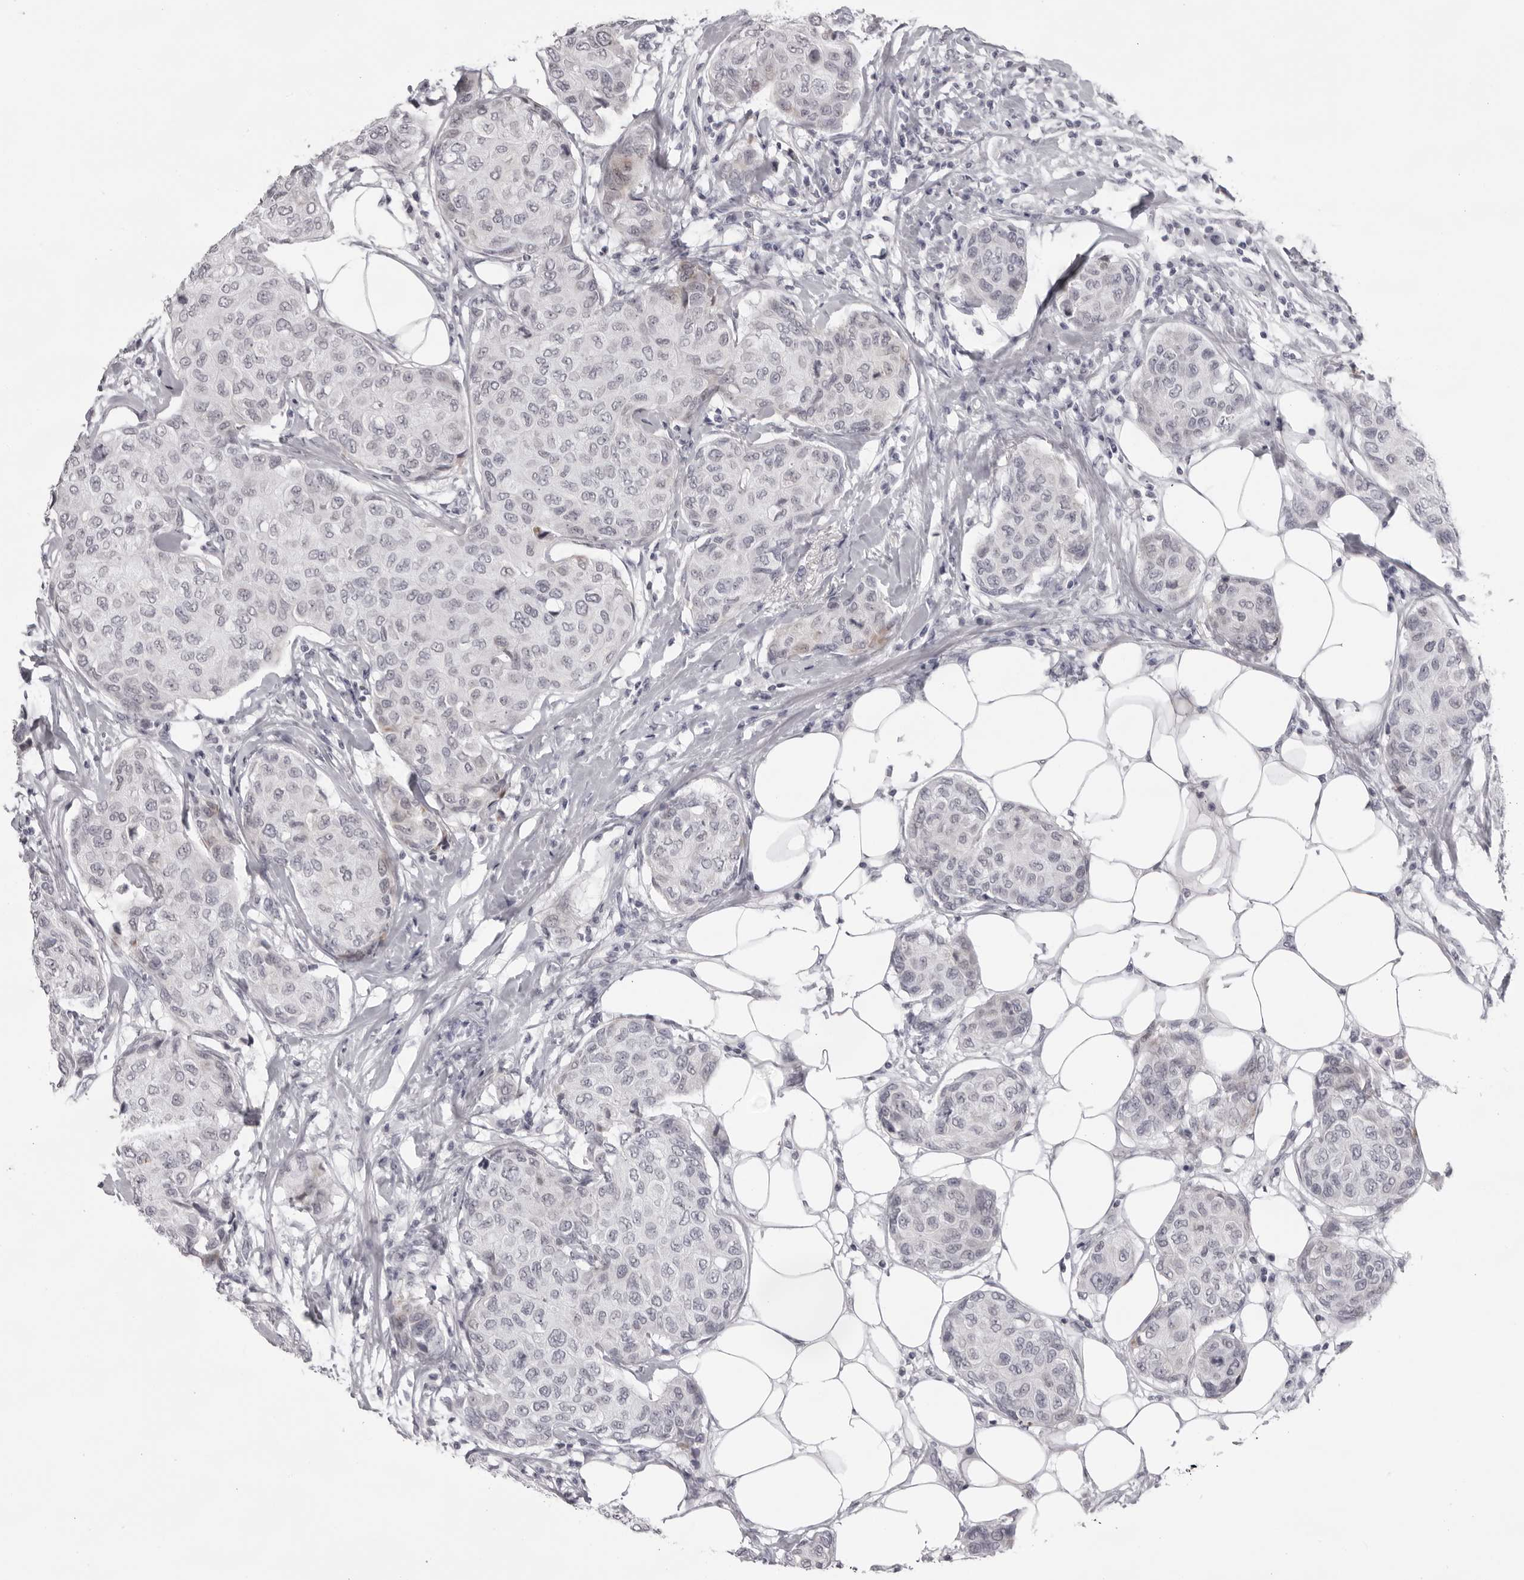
{"staining": {"intensity": "negative", "quantity": "none", "location": "none"}, "tissue": "breast cancer", "cell_type": "Tumor cells", "image_type": "cancer", "snomed": [{"axis": "morphology", "description": "Duct carcinoma"}, {"axis": "topography", "description": "Breast"}], "caption": "Human breast intraductal carcinoma stained for a protein using IHC shows no staining in tumor cells.", "gene": "NUDT18", "patient": {"sex": "female", "age": 80}}